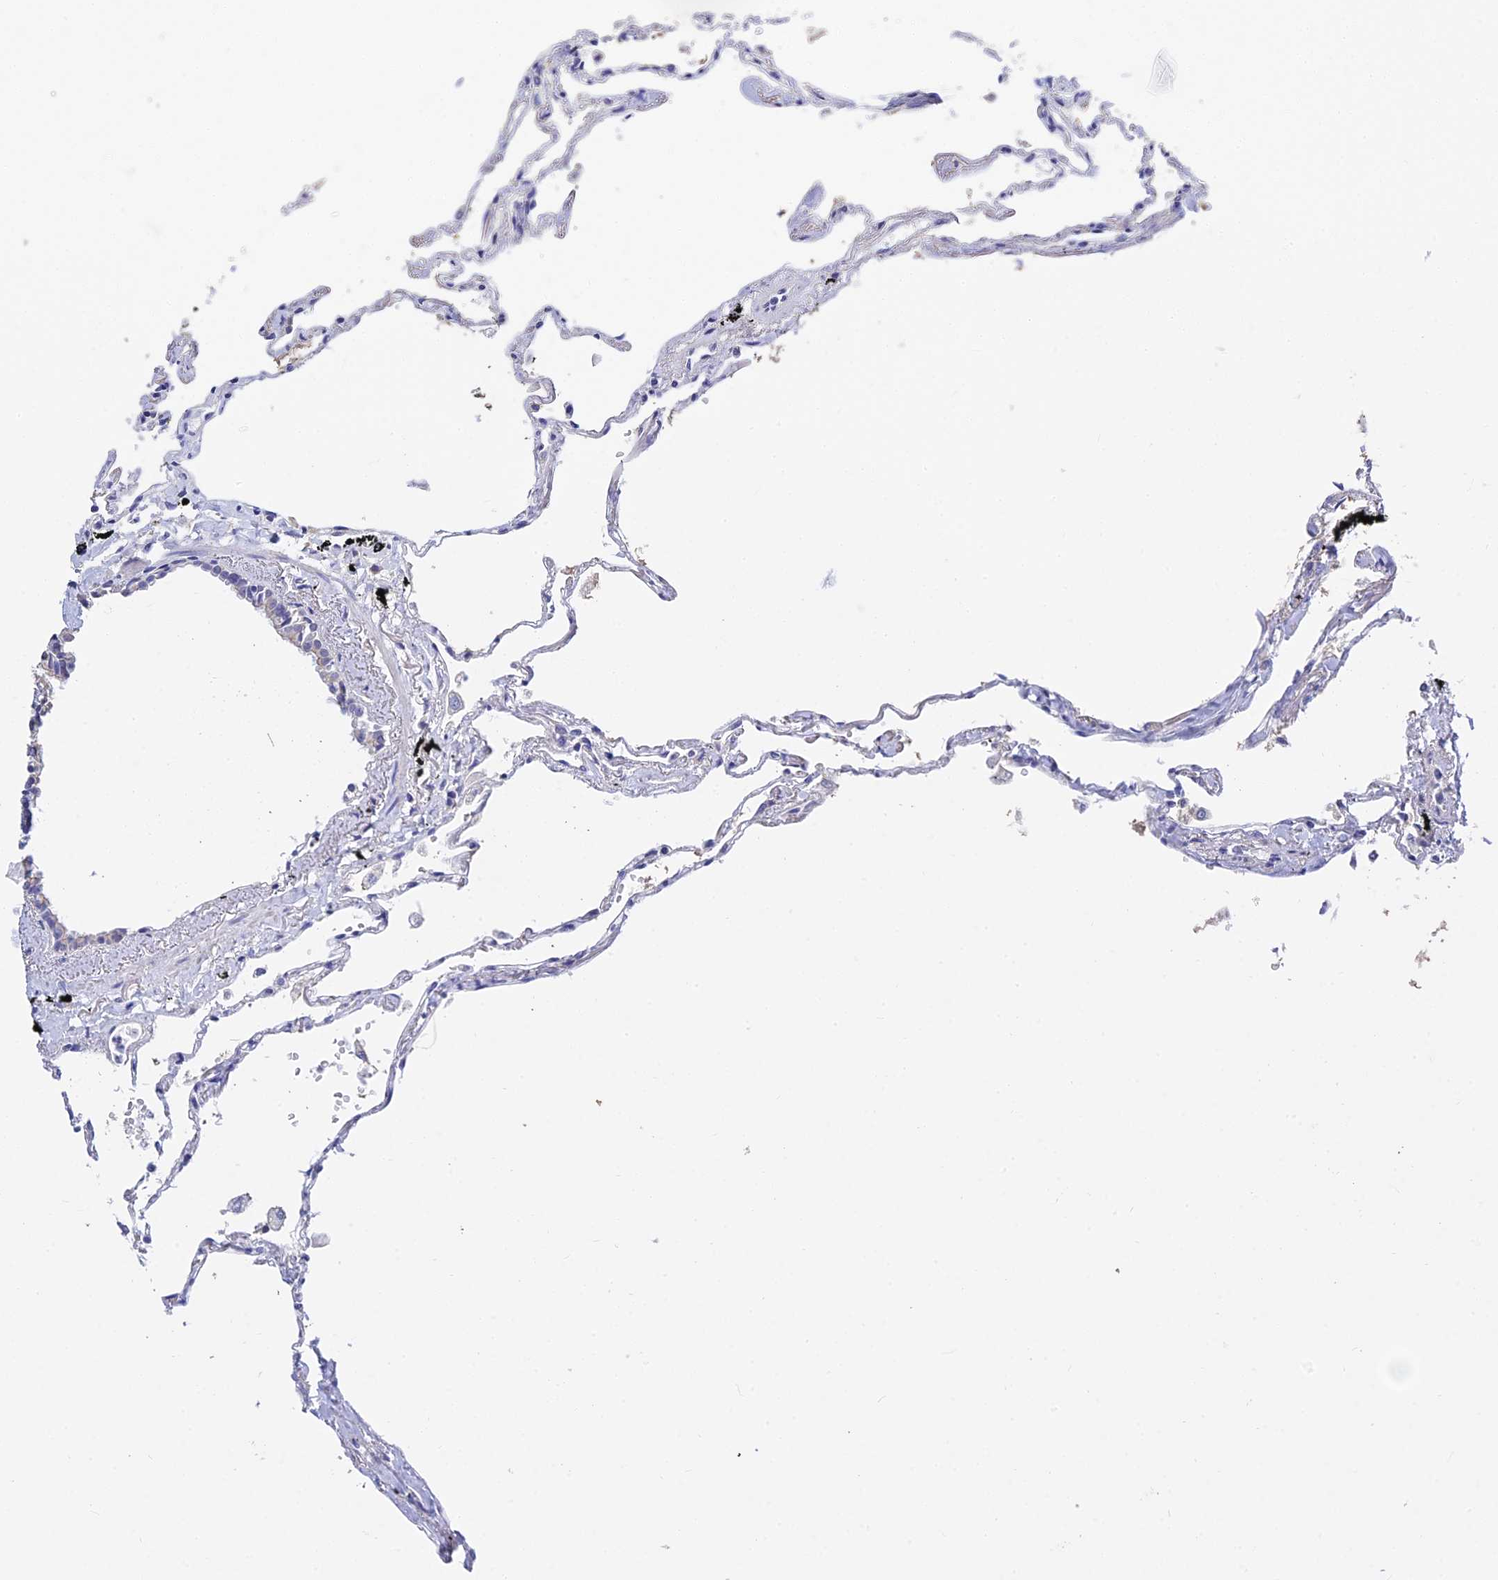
{"staining": {"intensity": "negative", "quantity": "none", "location": "none"}, "tissue": "lung", "cell_type": "Alveolar cells", "image_type": "normal", "snomed": [{"axis": "morphology", "description": "Normal tissue, NOS"}, {"axis": "topography", "description": "Lung"}], "caption": "Histopathology image shows no significant protein positivity in alveolar cells of unremarkable lung.", "gene": "HOXB1", "patient": {"sex": "female", "age": 67}}